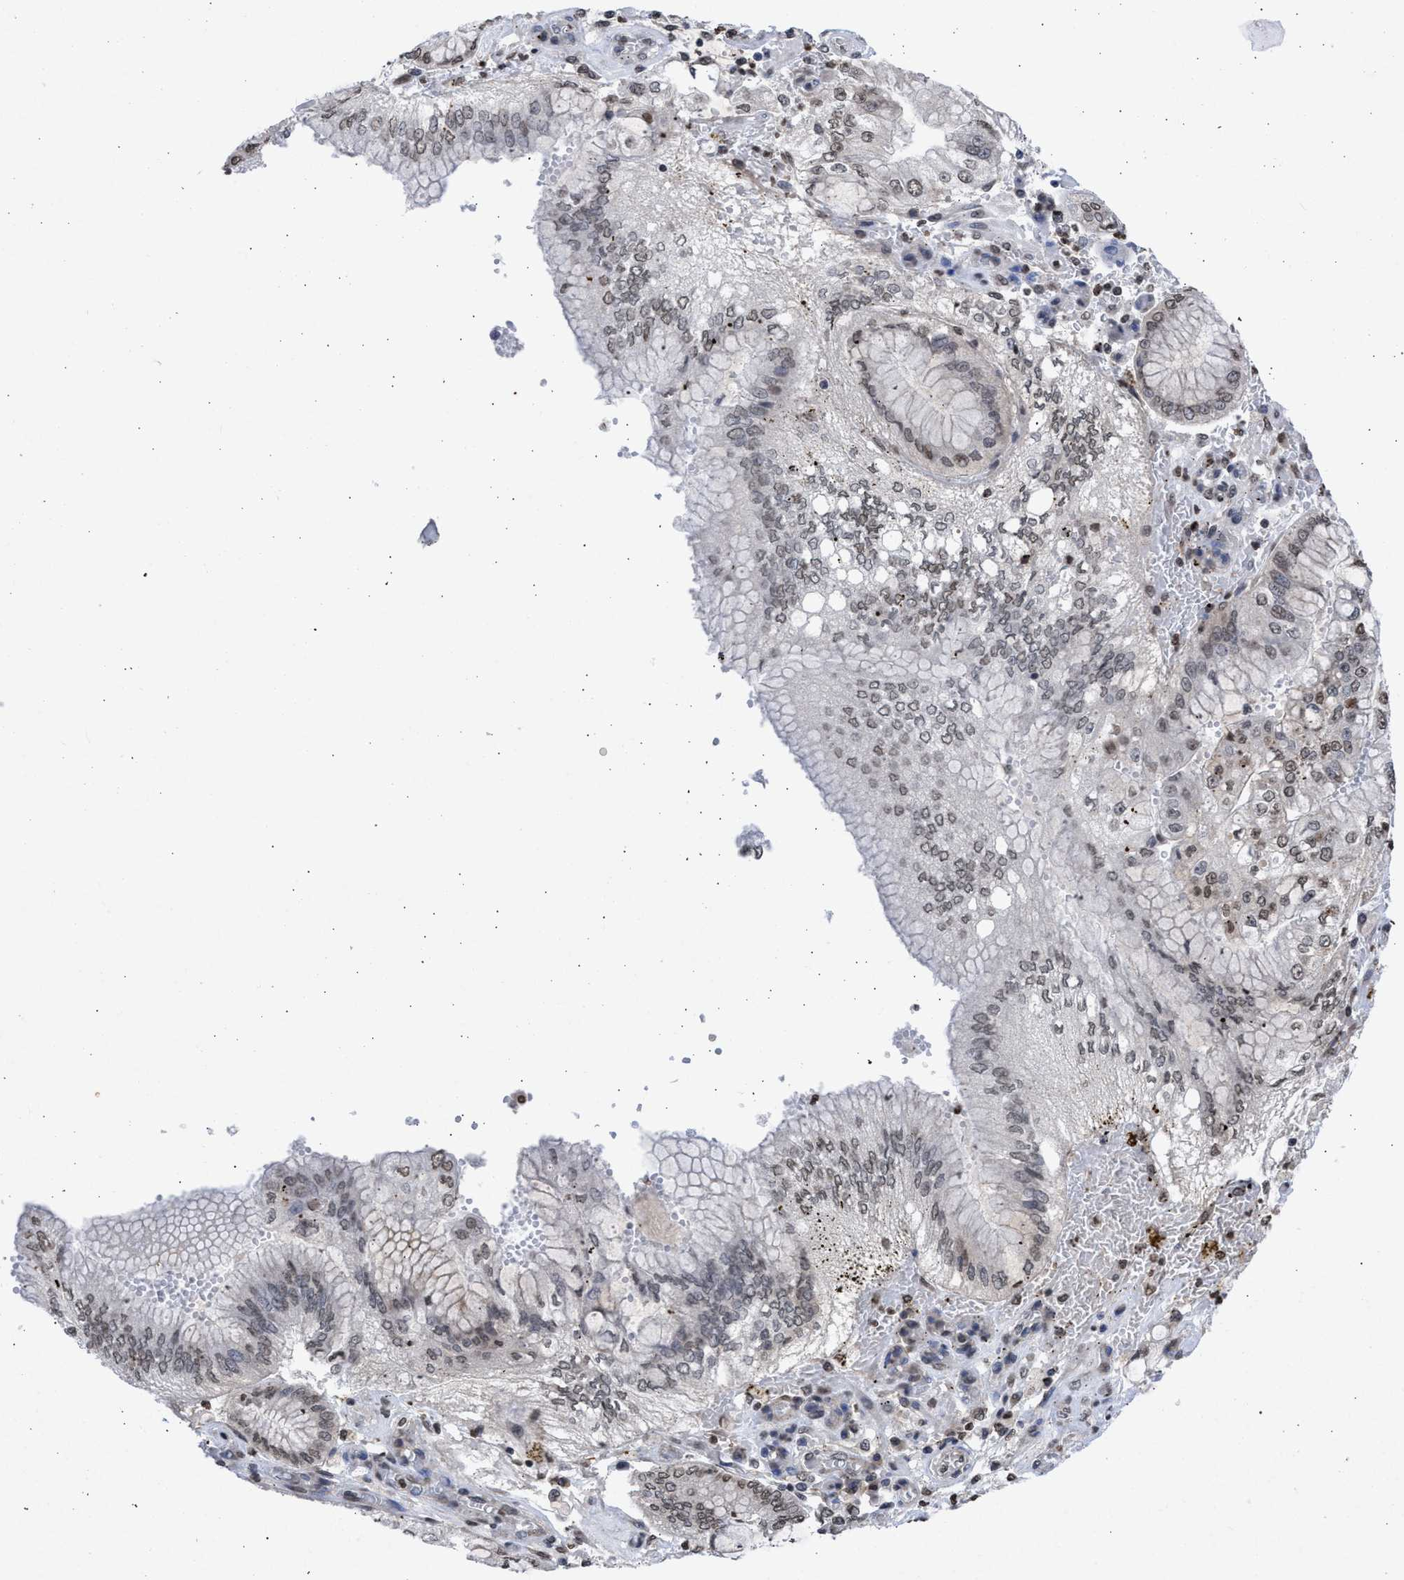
{"staining": {"intensity": "weak", "quantity": "25%-75%", "location": "nuclear"}, "tissue": "stomach cancer", "cell_type": "Tumor cells", "image_type": "cancer", "snomed": [{"axis": "morphology", "description": "Adenocarcinoma, NOS"}, {"axis": "topography", "description": "Stomach"}], "caption": "DAB (3,3'-diaminobenzidine) immunohistochemical staining of human stomach cancer (adenocarcinoma) exhibits weak nuclear protein staining in about 25%-75% of tumor cells. Using DAB (3,3'-diaminobenzidine) (brown) and hematoxylin (blue) stains, captured at high magnification using brightfield microscopy.", "gene": "NUP35", "patient": {"sex": "male", "age": 76}}